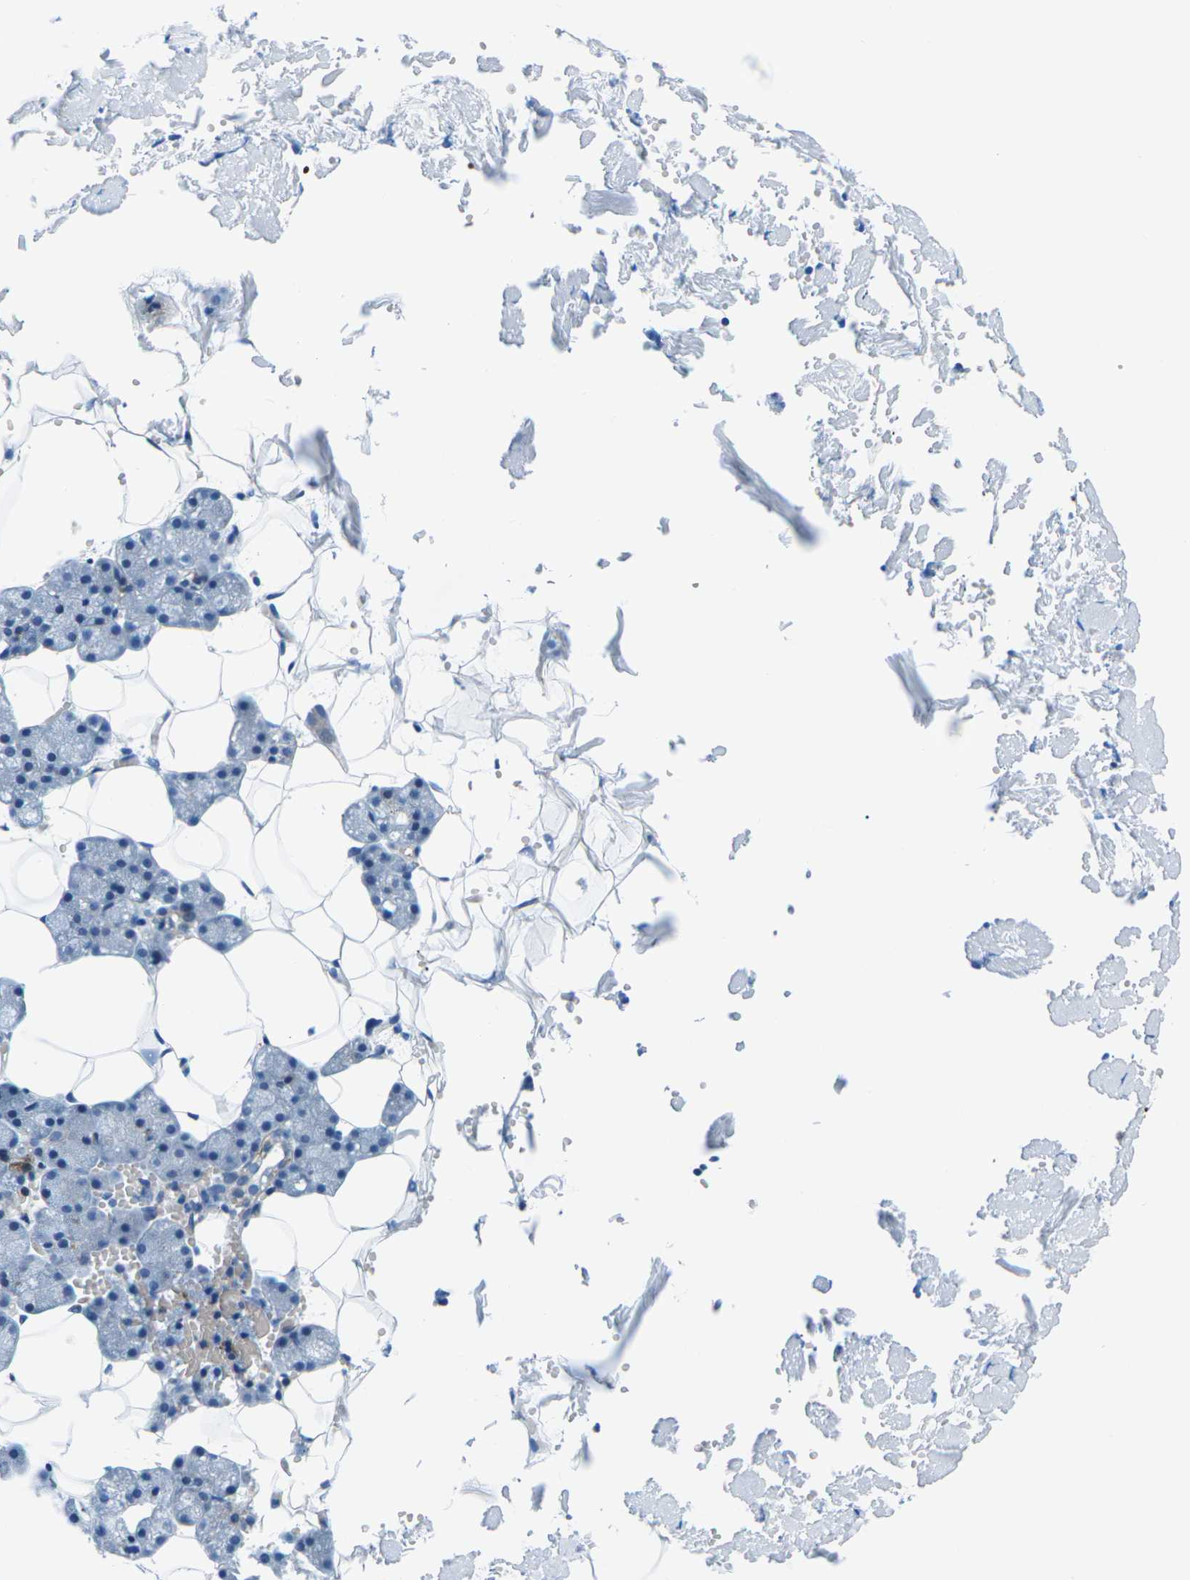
{"staining": {"intensity": "moderate", "quantity": "25%-75%", "location": "cytoplasmic/membranous"}, "tissue": "salivary gland", "cell_type": "Glandular cells", "image_type": "normal", "snomed": [{"axis": "morphology", "description": "Normal tissue, NOS"}, {"axis": "topography", "description": "Salivary gland"}], "caption": "Protein expression analysis of normal salivary gland shows moderate cytoplasmic/membranous positivity in about 25%-75% of glandular cells.", "gene": "SOCS4", "patient": {"sex": "male", "age": 62}}